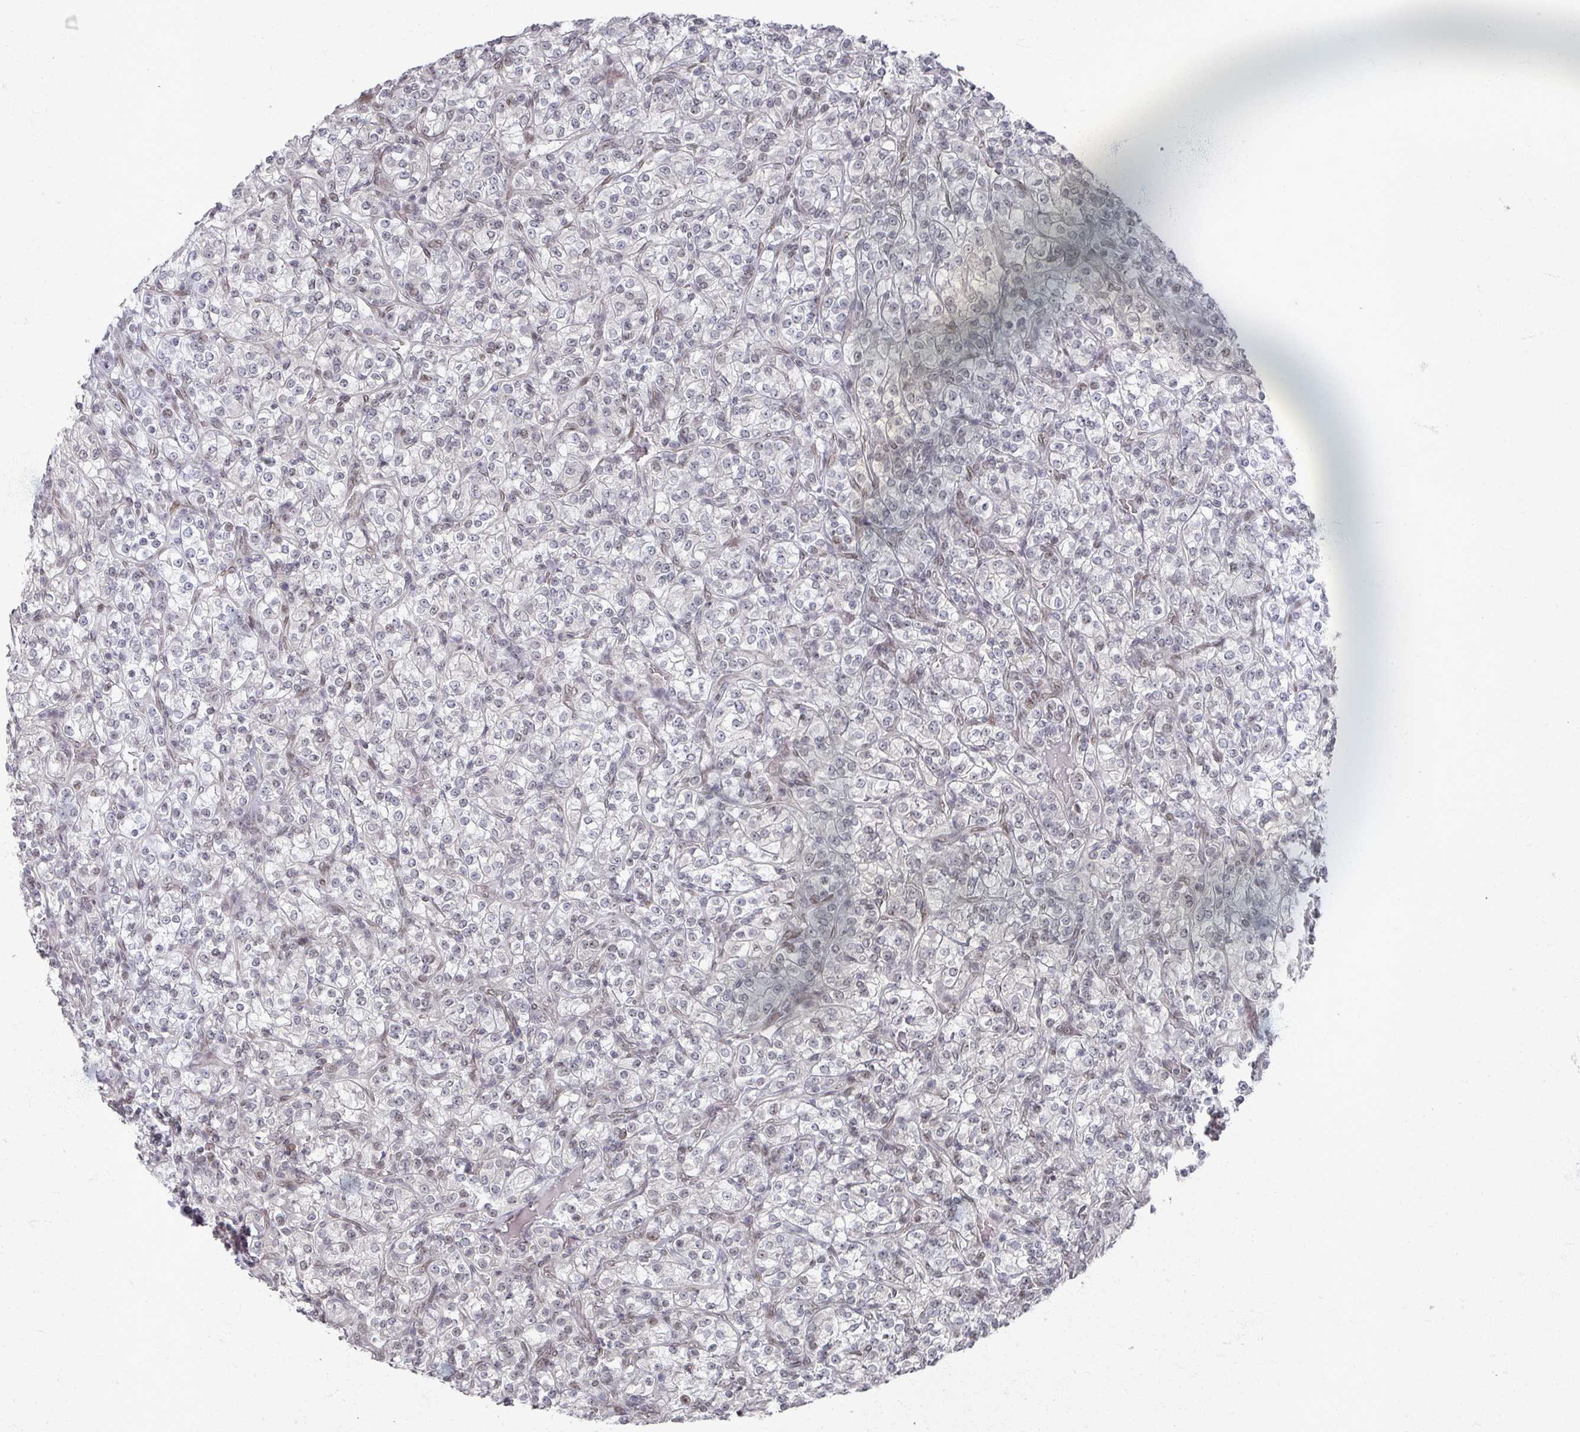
{"staining": {"intensity": "negative", "quantity": "none", "location": "none"}, "tissue": "renal cancer", "cell_type": "Tumor cells", "image_type": "cancer", "snomed": [{"axis": "morphology", "description": "Adenocarcinoma, NOS"}, {"axis": "topography", "description": "Kidney"}], "caption": "Renal cancer (adenocarcinoma) was stained to show a protein in brown. There is no significant expression in tumor cells. (DAB IHC, high magnification).", "gene": "PSKH1", "patient": {"sex": "male", "age": 77}}